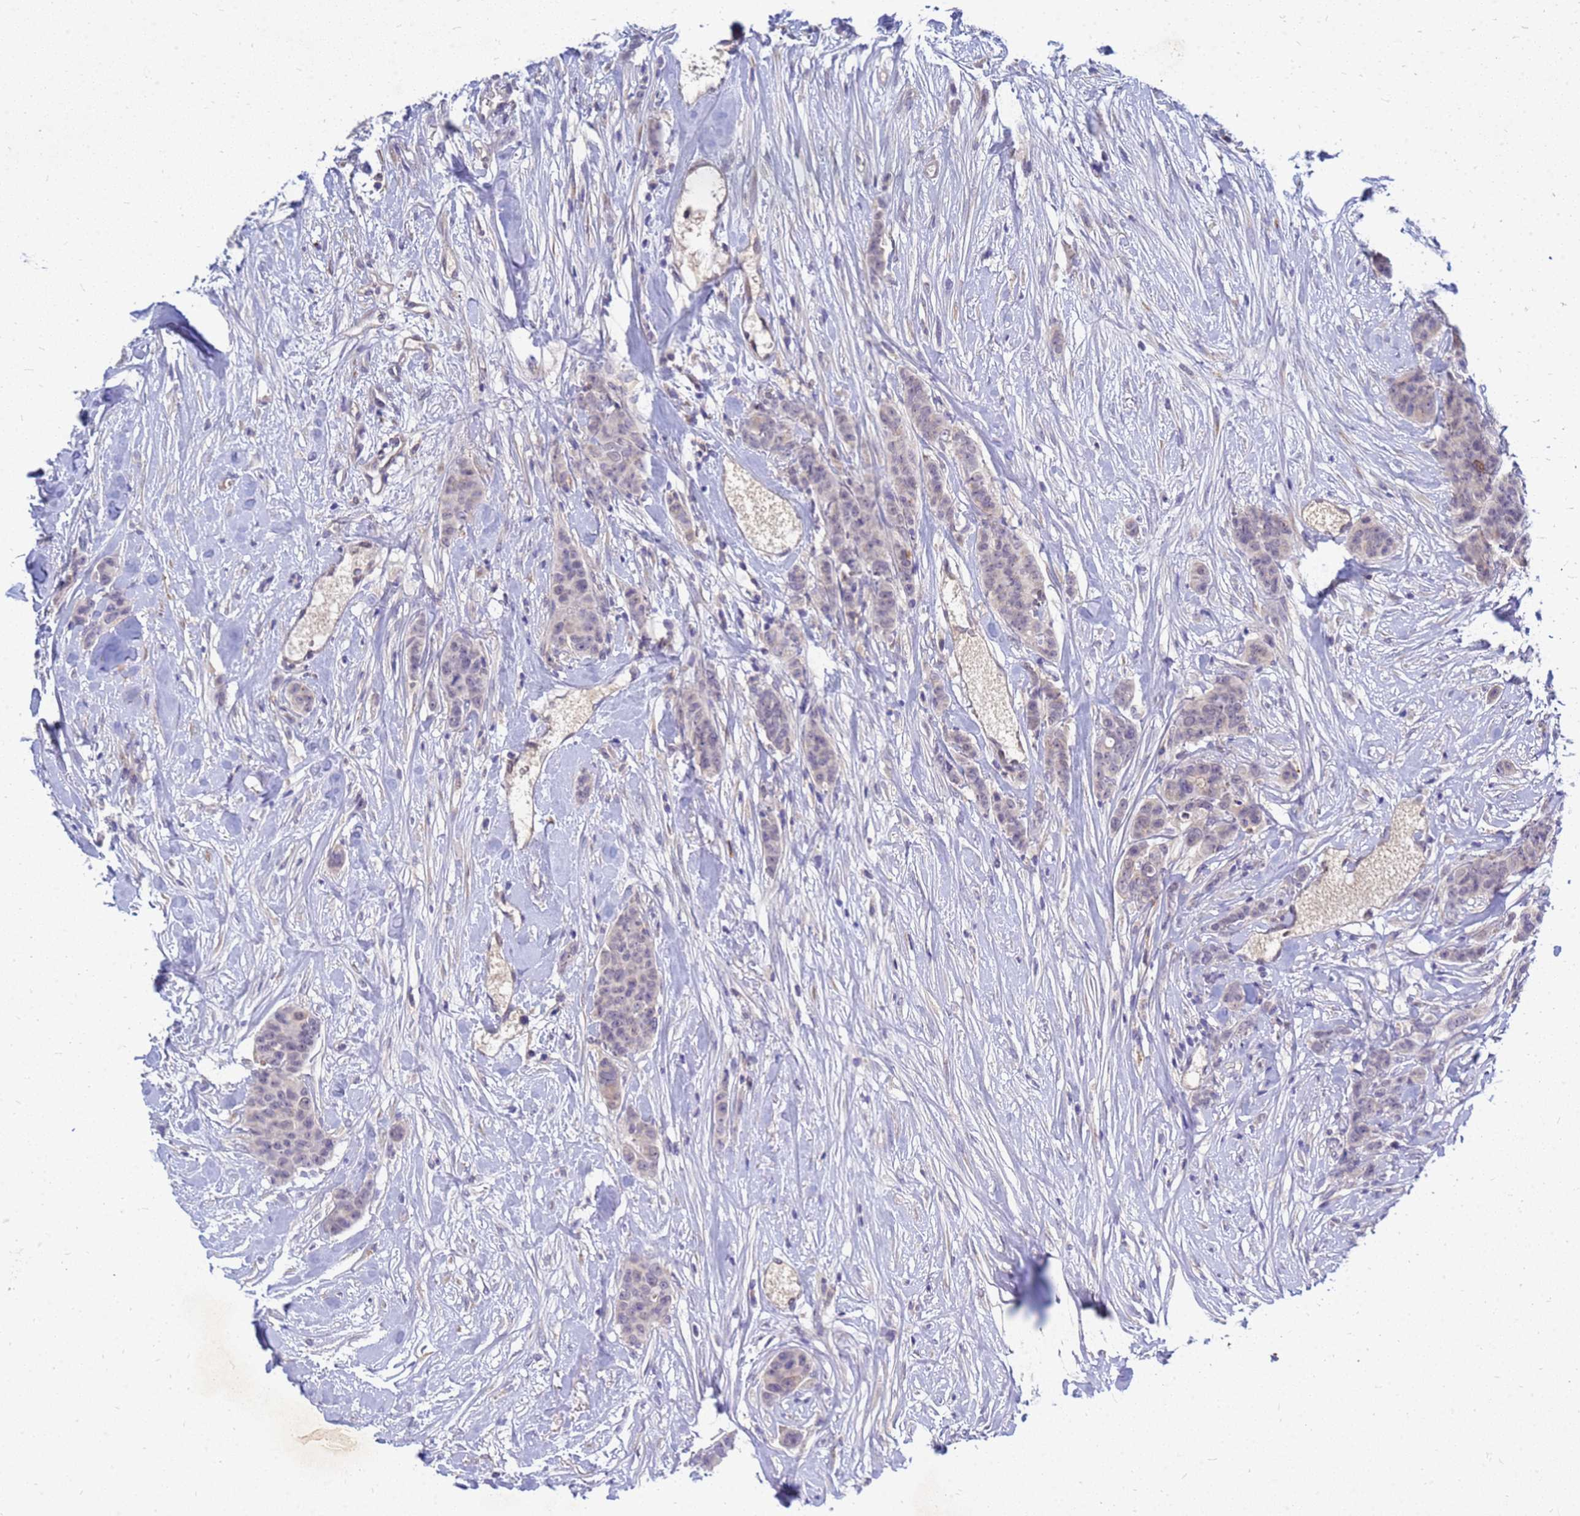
{"staining": {"intensity": "negative", "quantity": "none", "location": "none"}, "tissue": "breast cancer", "cell_type": "Tumor cells", "image_type": "cancer", "snomed": [{"axis": "morphology", "description": "Duct carcinoma"}, {"axis": "topography", "description": "Breast"}], "caption": "Immunohistochemistry image of human infiltrating ductal carcinoma (breast) stained for a protein (brown), which shows no staining in tumor cells.", "gene": "SRGAP3", "patient": {"sex": "female", "age": 40}}